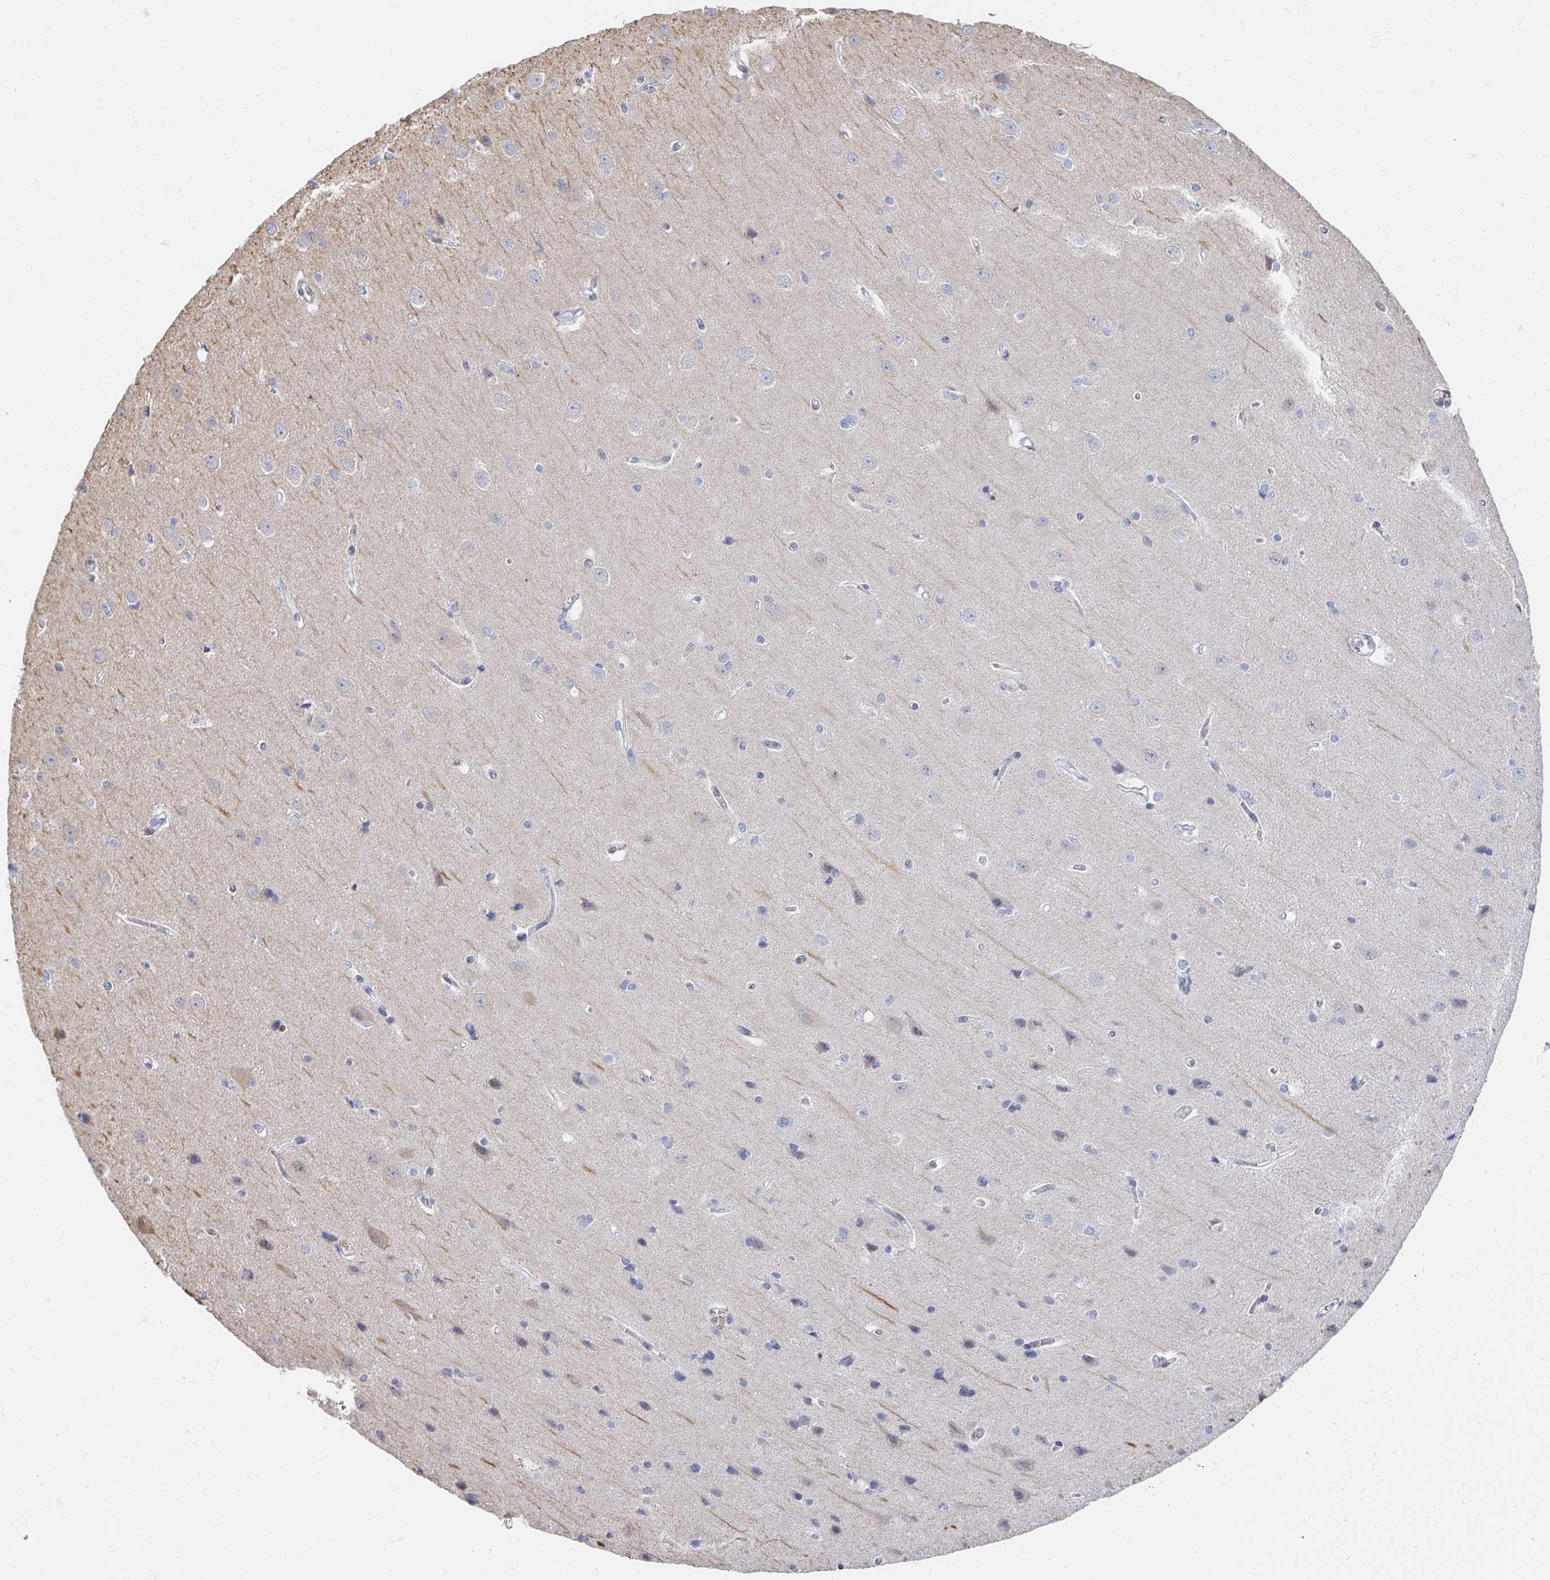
{"staining": {"intensity": "negative", "quantity": "none", "location": "none"}, "tissue": "cerebral cortex", "cell_type": "Endothelial cells", "image_type": "normal", "snomed": [{"axis": "morphology", "description": "Normal tissue, NOS"}, {"axis": "topography", "description": "Cerebral cortex"}], "caption": "This is an IHC histopathology image of unremarkable human cerebral cortex. There is no positivity in endothelial cells.", "gene": "CLIC3", "patient": {"sex": "male", "age": 37}}